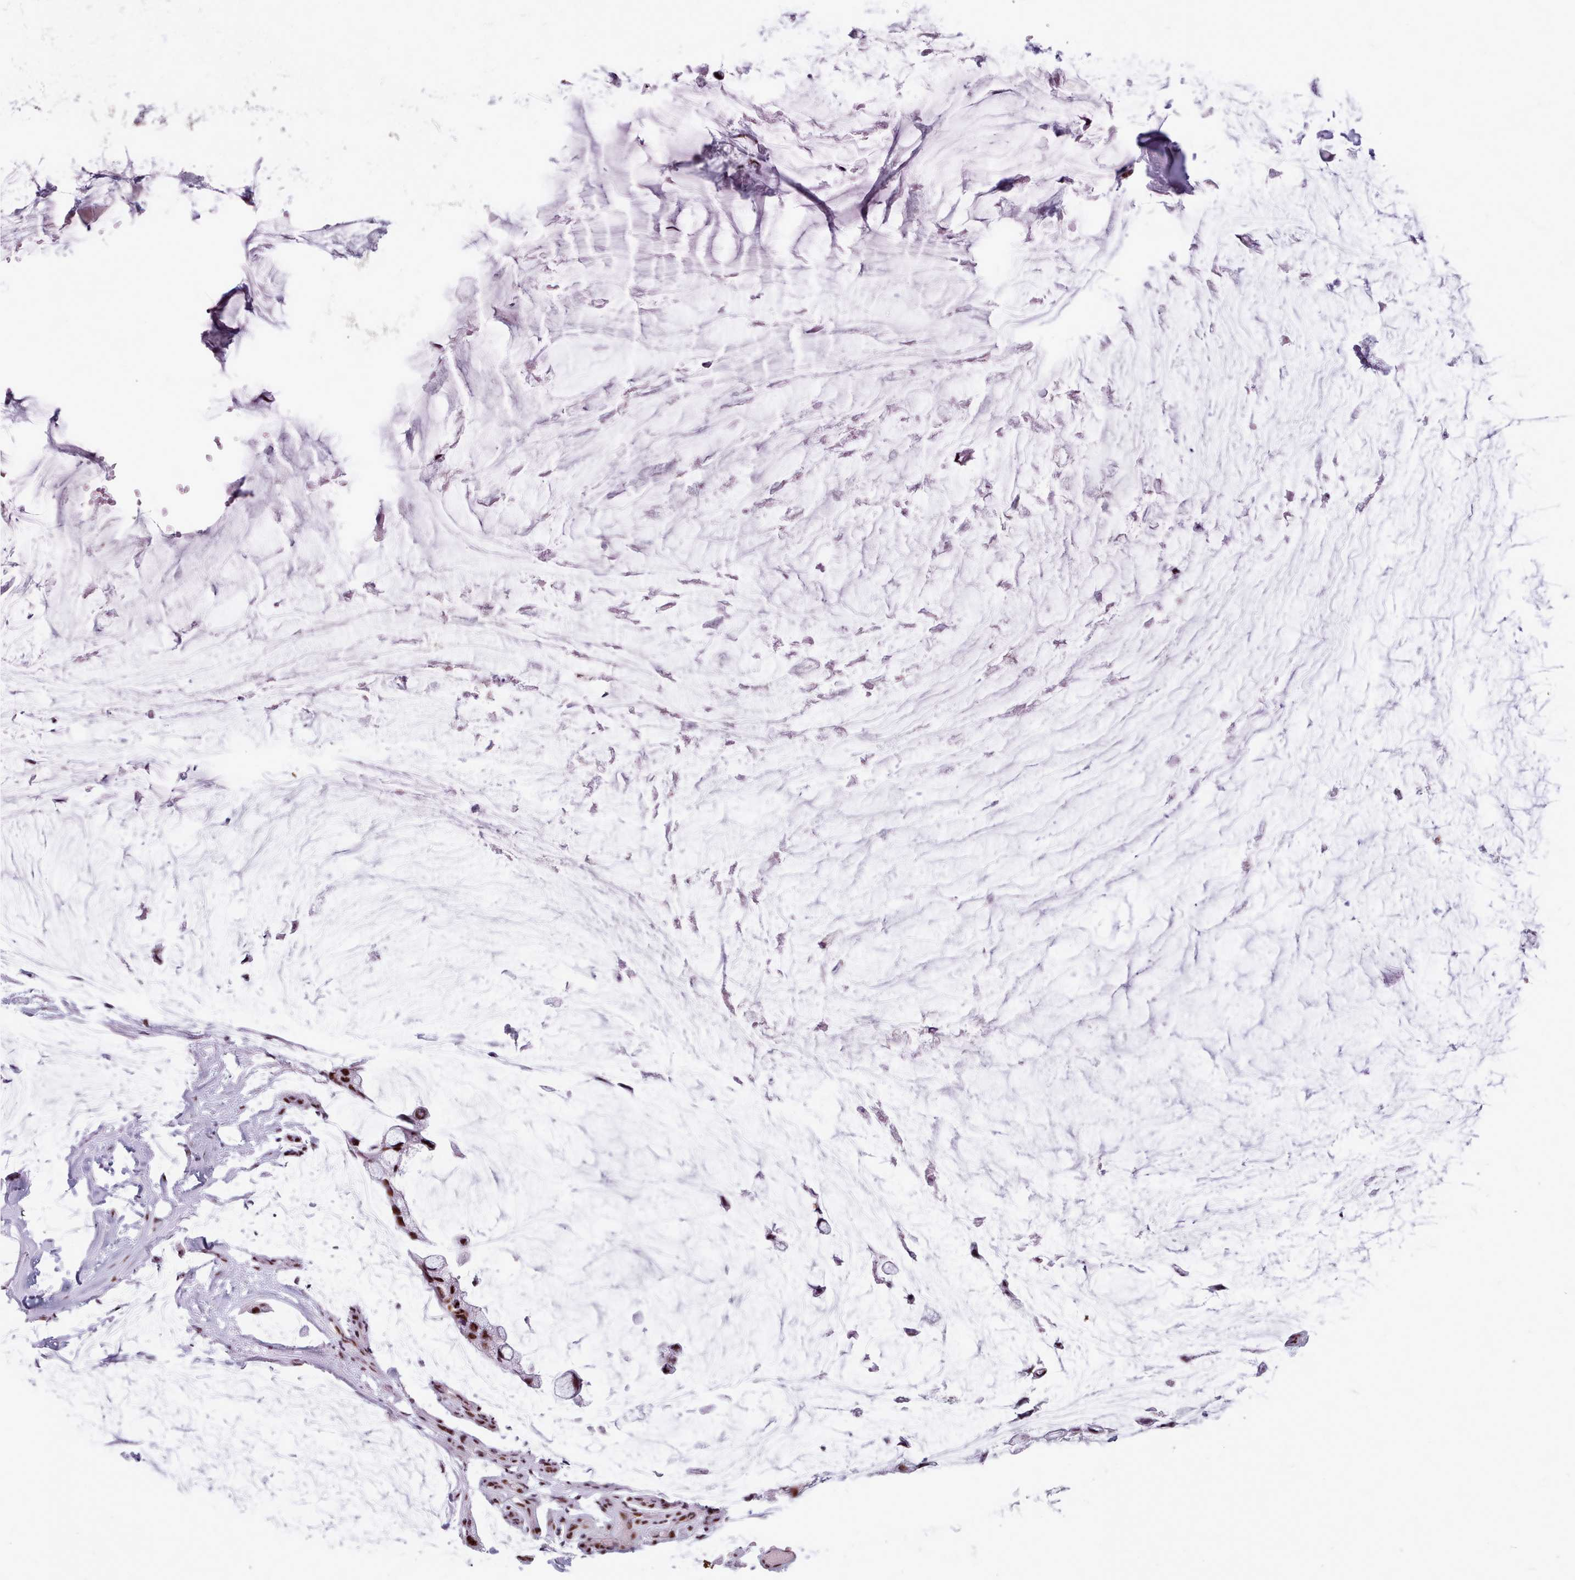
{"staining": {"intensity": "strong", "quantity": ">75%", "location": "nuclear"}, "tissue": "ovarian cancer", "cell_type": "Tumor cells", "image_type": "cancer", "snomed": [{"axis": "morphology", "description": "Cystadenocarcinoma, mucinous, NOS"}, {"axis": "topography", "description": "Ovary"}], "caption": "Immunohistochemistry (DAB) staining of ovarian cancer reveals strong nuclear protein positivity in about >75% of tumor cells. Immunohistochemistry stains the protein in brown and the nuclei are stained blue.", "gene": "SRRM1", "patient": {"sex": "female", "age": 39}}